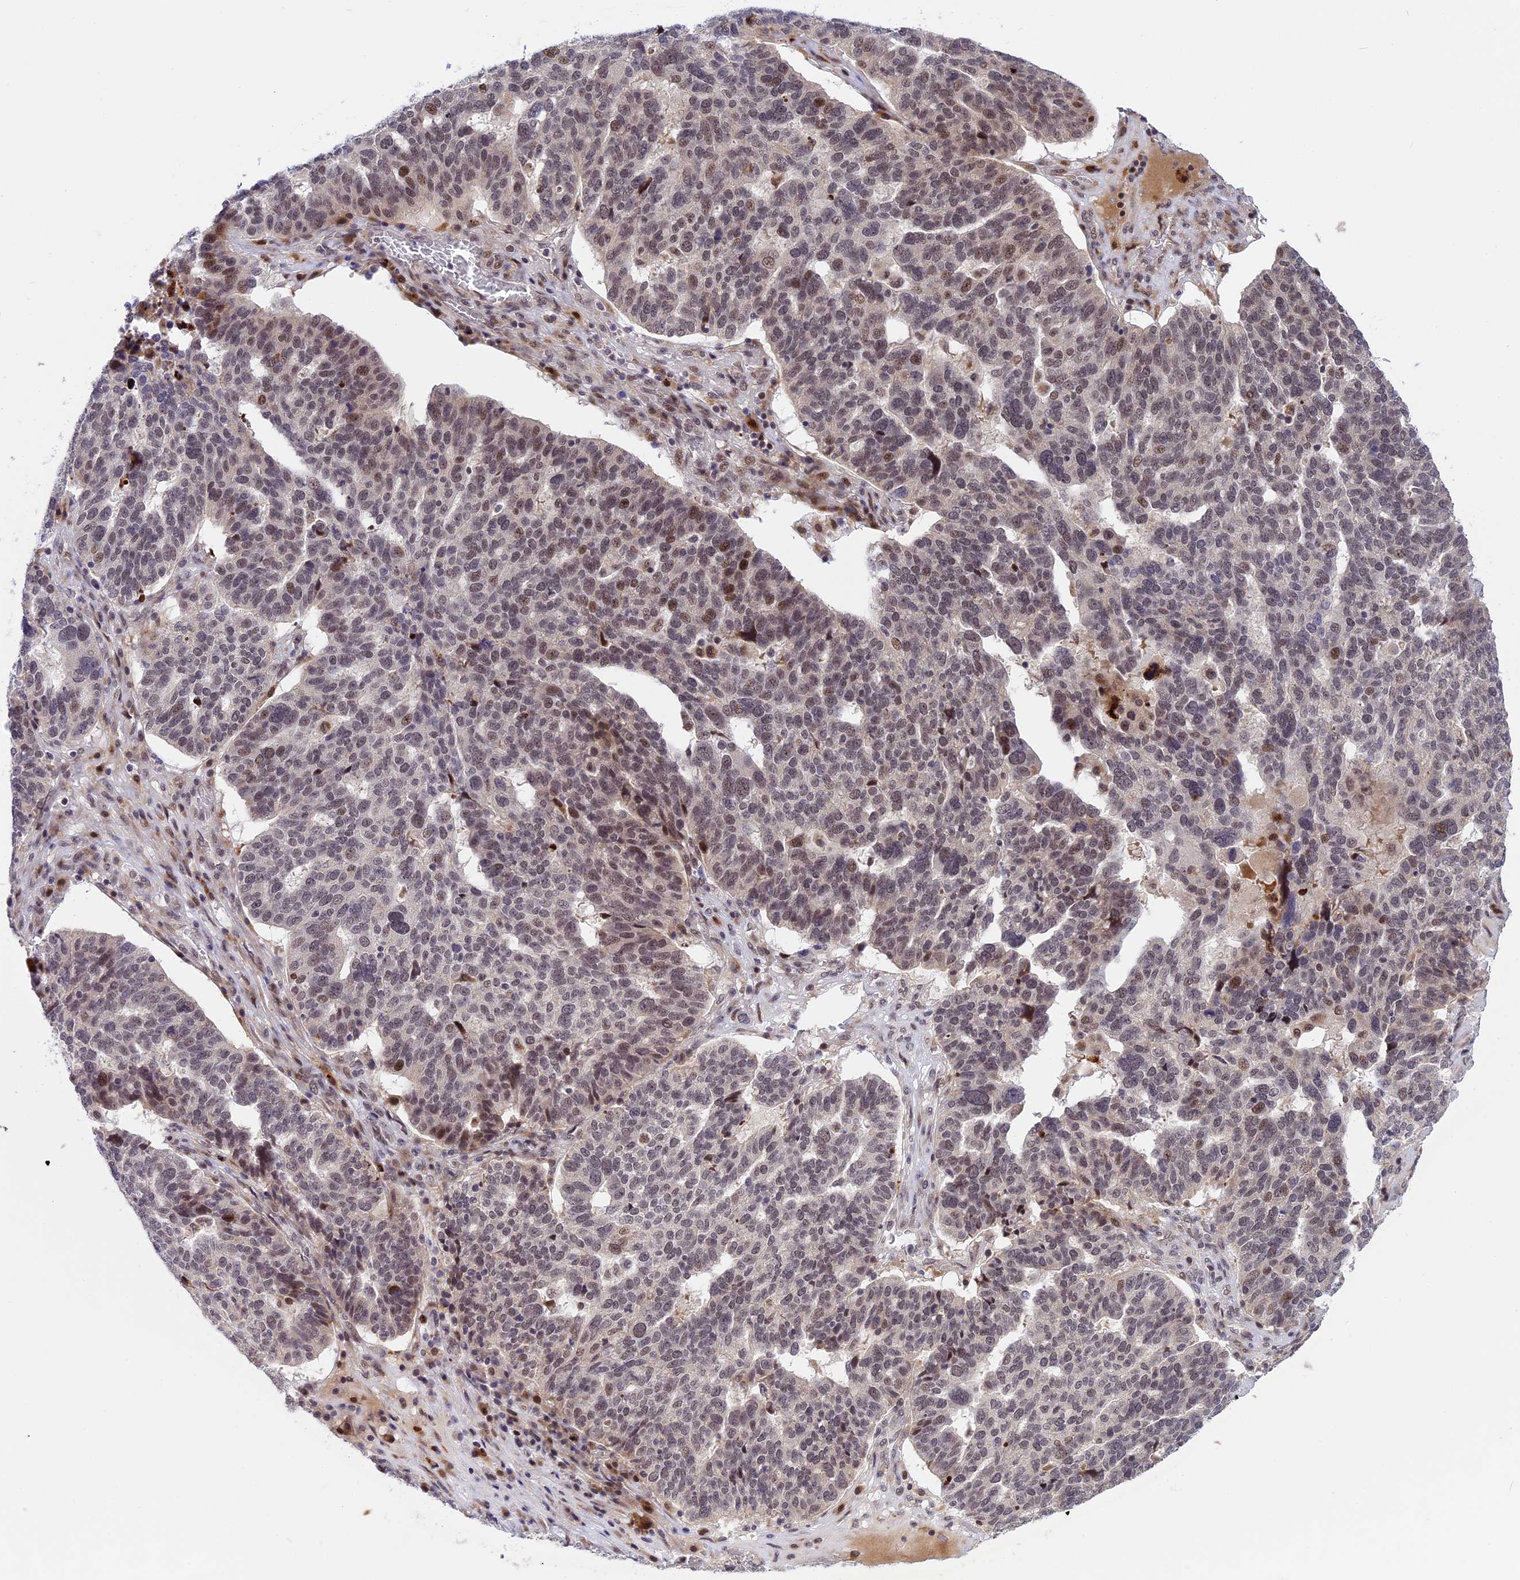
{"staining": {"intensity": "moderate", "quantity": "<25%", "location": "nuclear"}, "tissue": "ovarian cancer", "cell_type": "Tumor cells", "image_type": "cancer", "snomed": [{"axis": "morphology", "description": "Cystadenocarcinoma, serous, NOS"}, {"axis": "topography", "description": "Ovary"}], "caption": "IHC histopathology image of neoplastic tissue: serous cystadenocarcinoma (ovarian) stained using IHC exhibits low levels of moderate protein expression localized specifically in the nuclear of tumor cells, appearing as a nuclear brown color.", "gene": "POLR2C", "patient": {"sex": "female", "age": 59}}